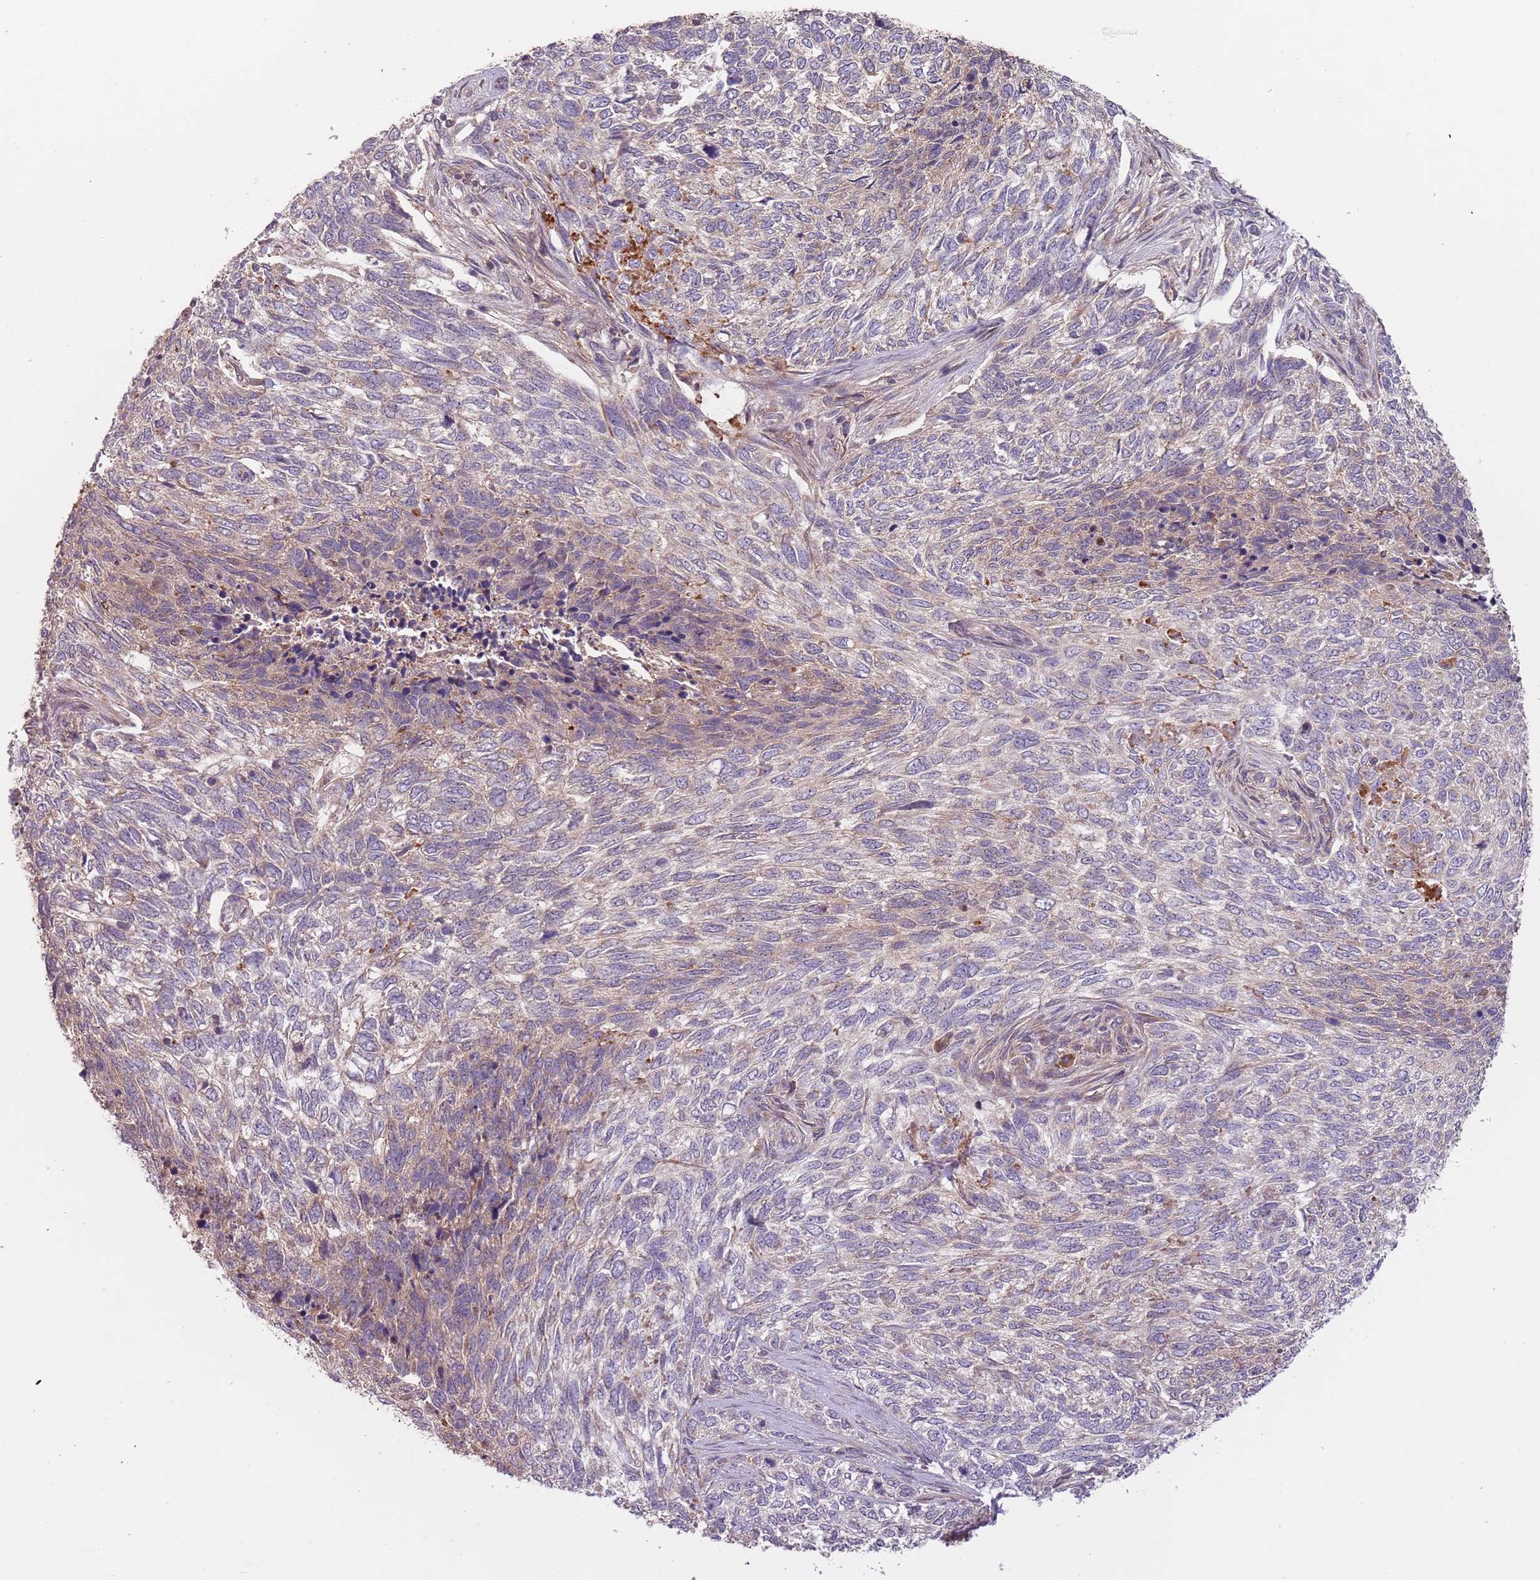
{"staining": {"intensity": "negative", "quantity": "none", "location": "none"}, "tissue": "skin cancer", "cell_type": "Tumor cells", "image_type": "cancer", "snomed": [{"axis": "morphology", "description": "Basal cell carcinoma"}, {"axis": "topography", "description": "Skin"}], "caption": "DAB immunohistochemical staining of human skin cancer (basal cell carcinoma) reveals no significant positivity in tumor cells. (Brightfield microscopy of DAB (3,3'-diaminobenzidine) IHC at high magnification).", "gene": "FECH", "patient": {"sex": "female", "age": 65}}